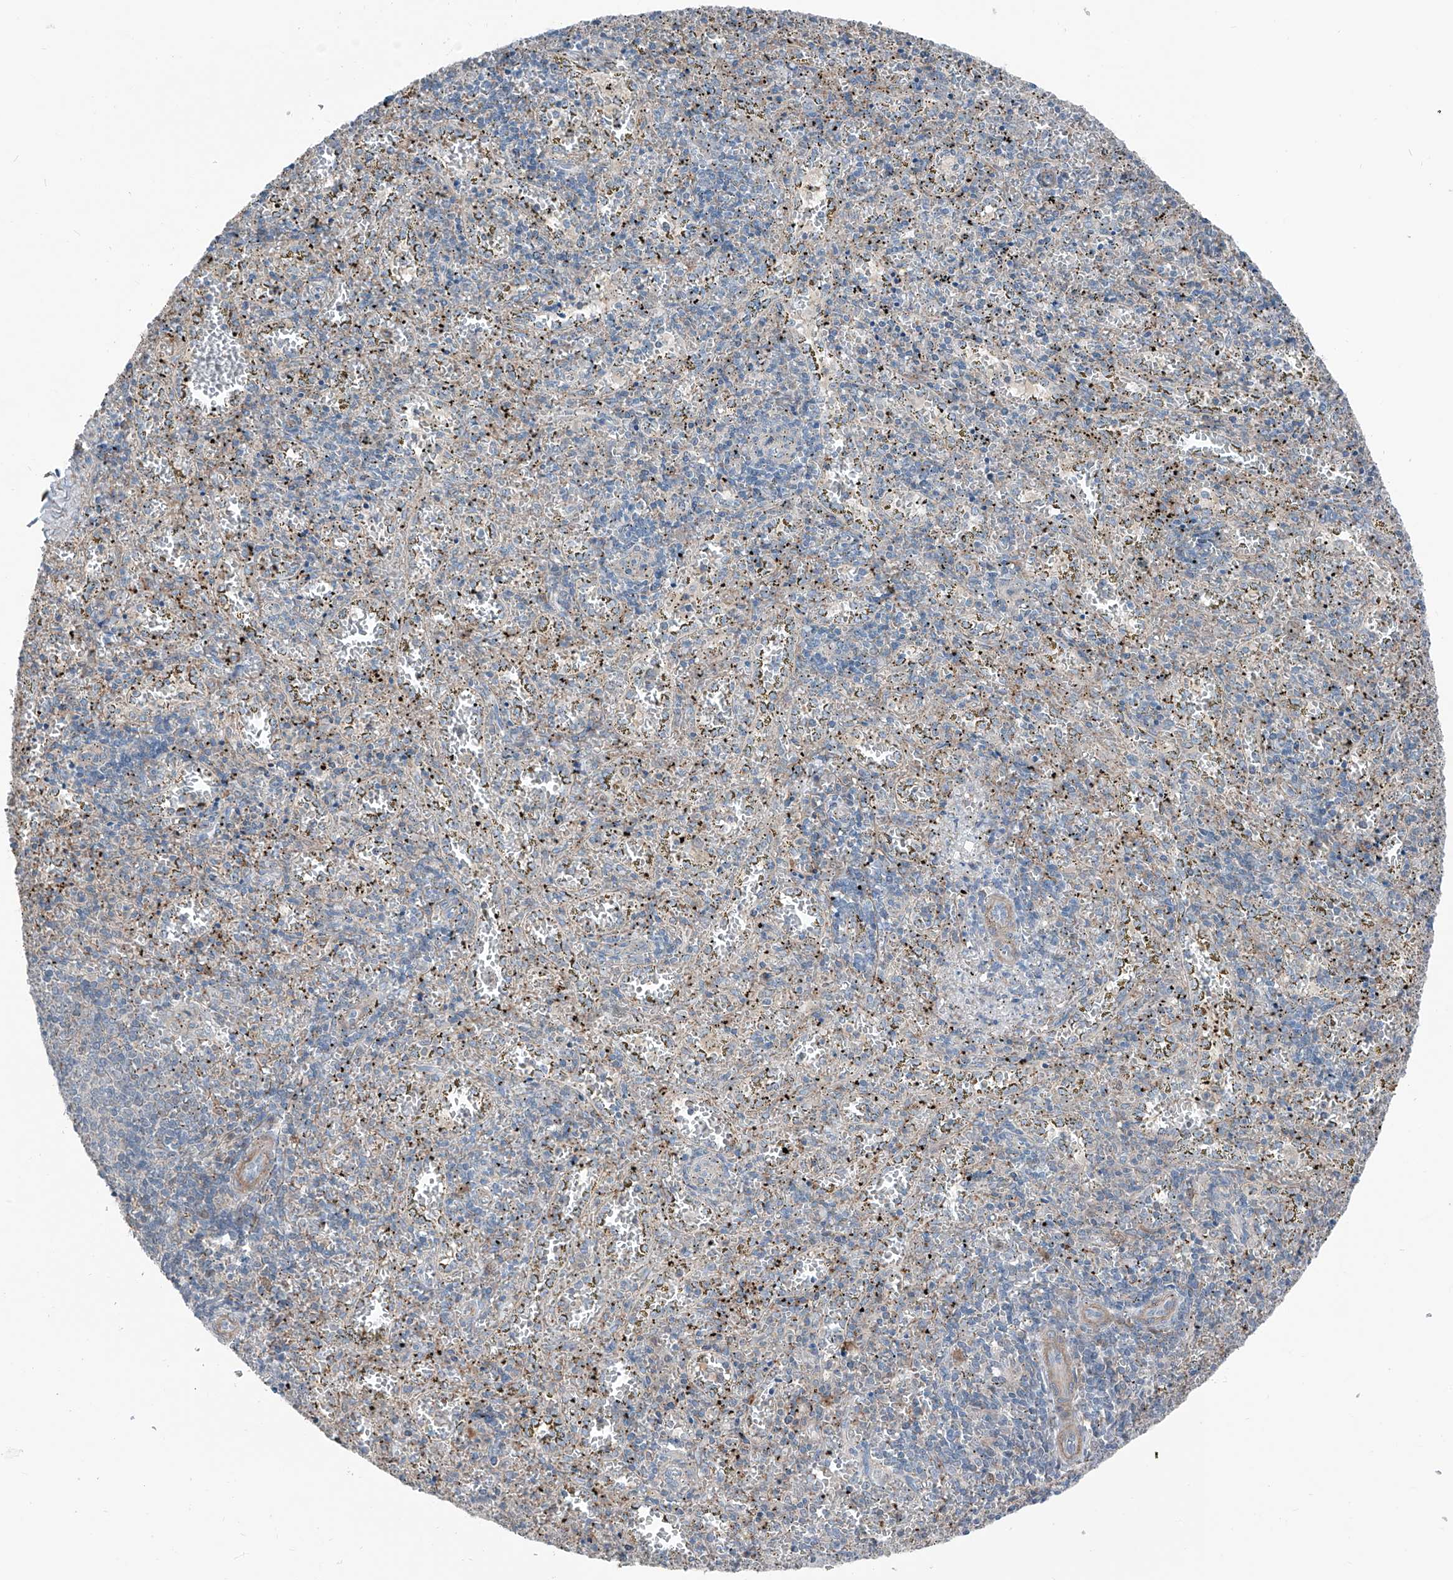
{"staining": {"intensity": "negative", "quantity": "none", "location": "none"}, "tissue": "spleen", "cell_type": "Cells in red pulp", "image_type": "normal", "snomed": [{"axis": "morphology", "description": "Normal tissue, NOS"}, {"axis": "topography", "description": "Spleen"}], "caption": "A high-resolution histopathology image shows immunohistochemistry staining of normal spleen, which exhibits no significant staining in cells in red pulp.", "gene": "HSPB11", "patient": {"sex": "male", "age": 11}}